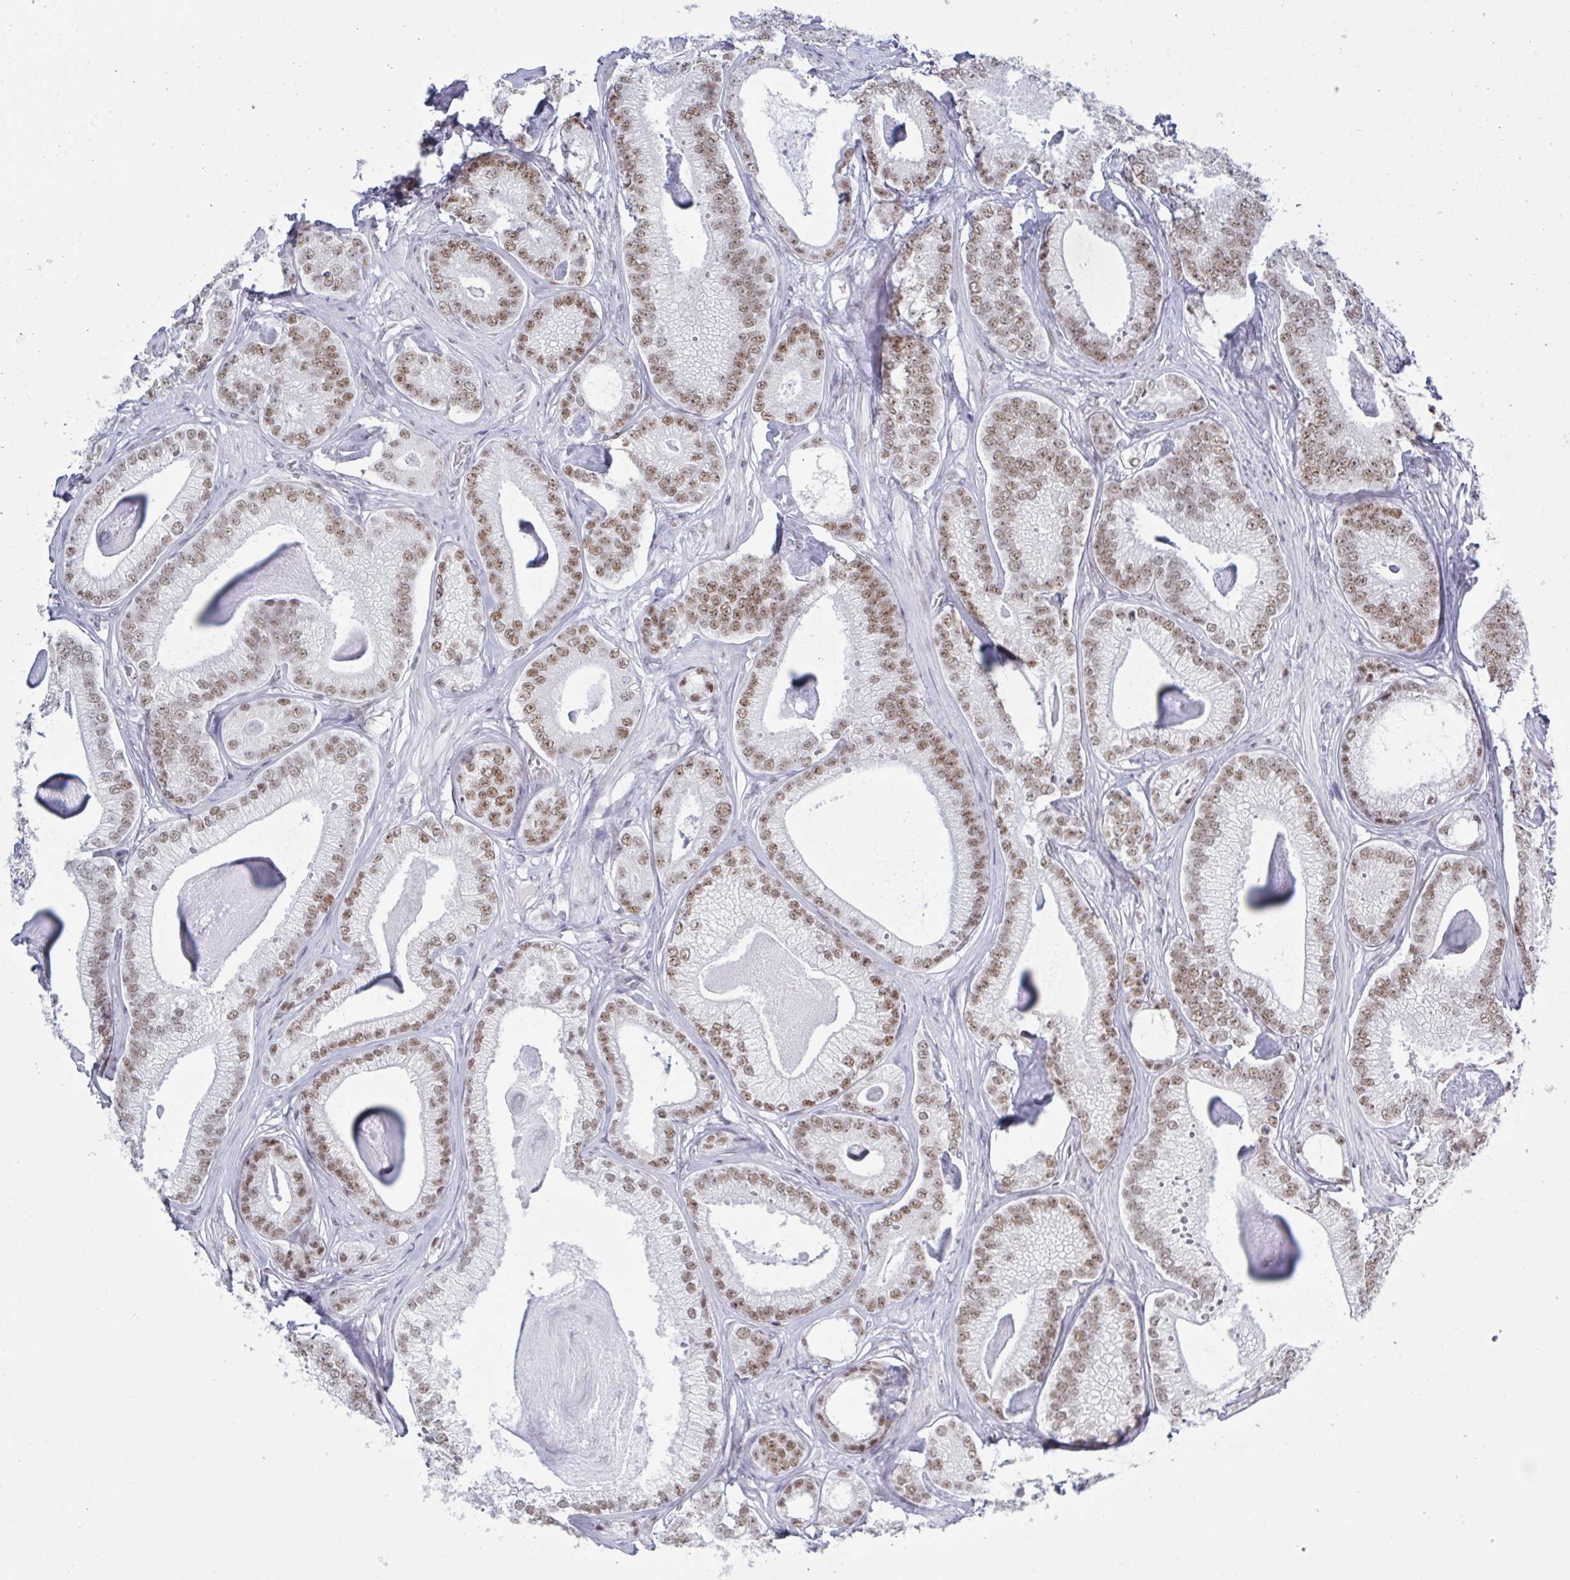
{"staining": {"intensity": "moderate", "quantity": ">75%", "location": "nuclear"}, "tissue": "prostate cancer", "cell_type": "Tumor cells", "image_type": "cancer", "snomed": [{"axis": "morphology", "description": "Adenocarcinoma, Low grade"}, {"axis": "topography", "description": "Prostate"}], "caption": "Prostate adenocarcinoma (low-grade) was stained to show a protein in brown. There is medium levels of moderate nuclear staining in approximately >75% of tumor cells.", "gene": "PPP1R10", "patient": {"sex": "male", "age": 63}}